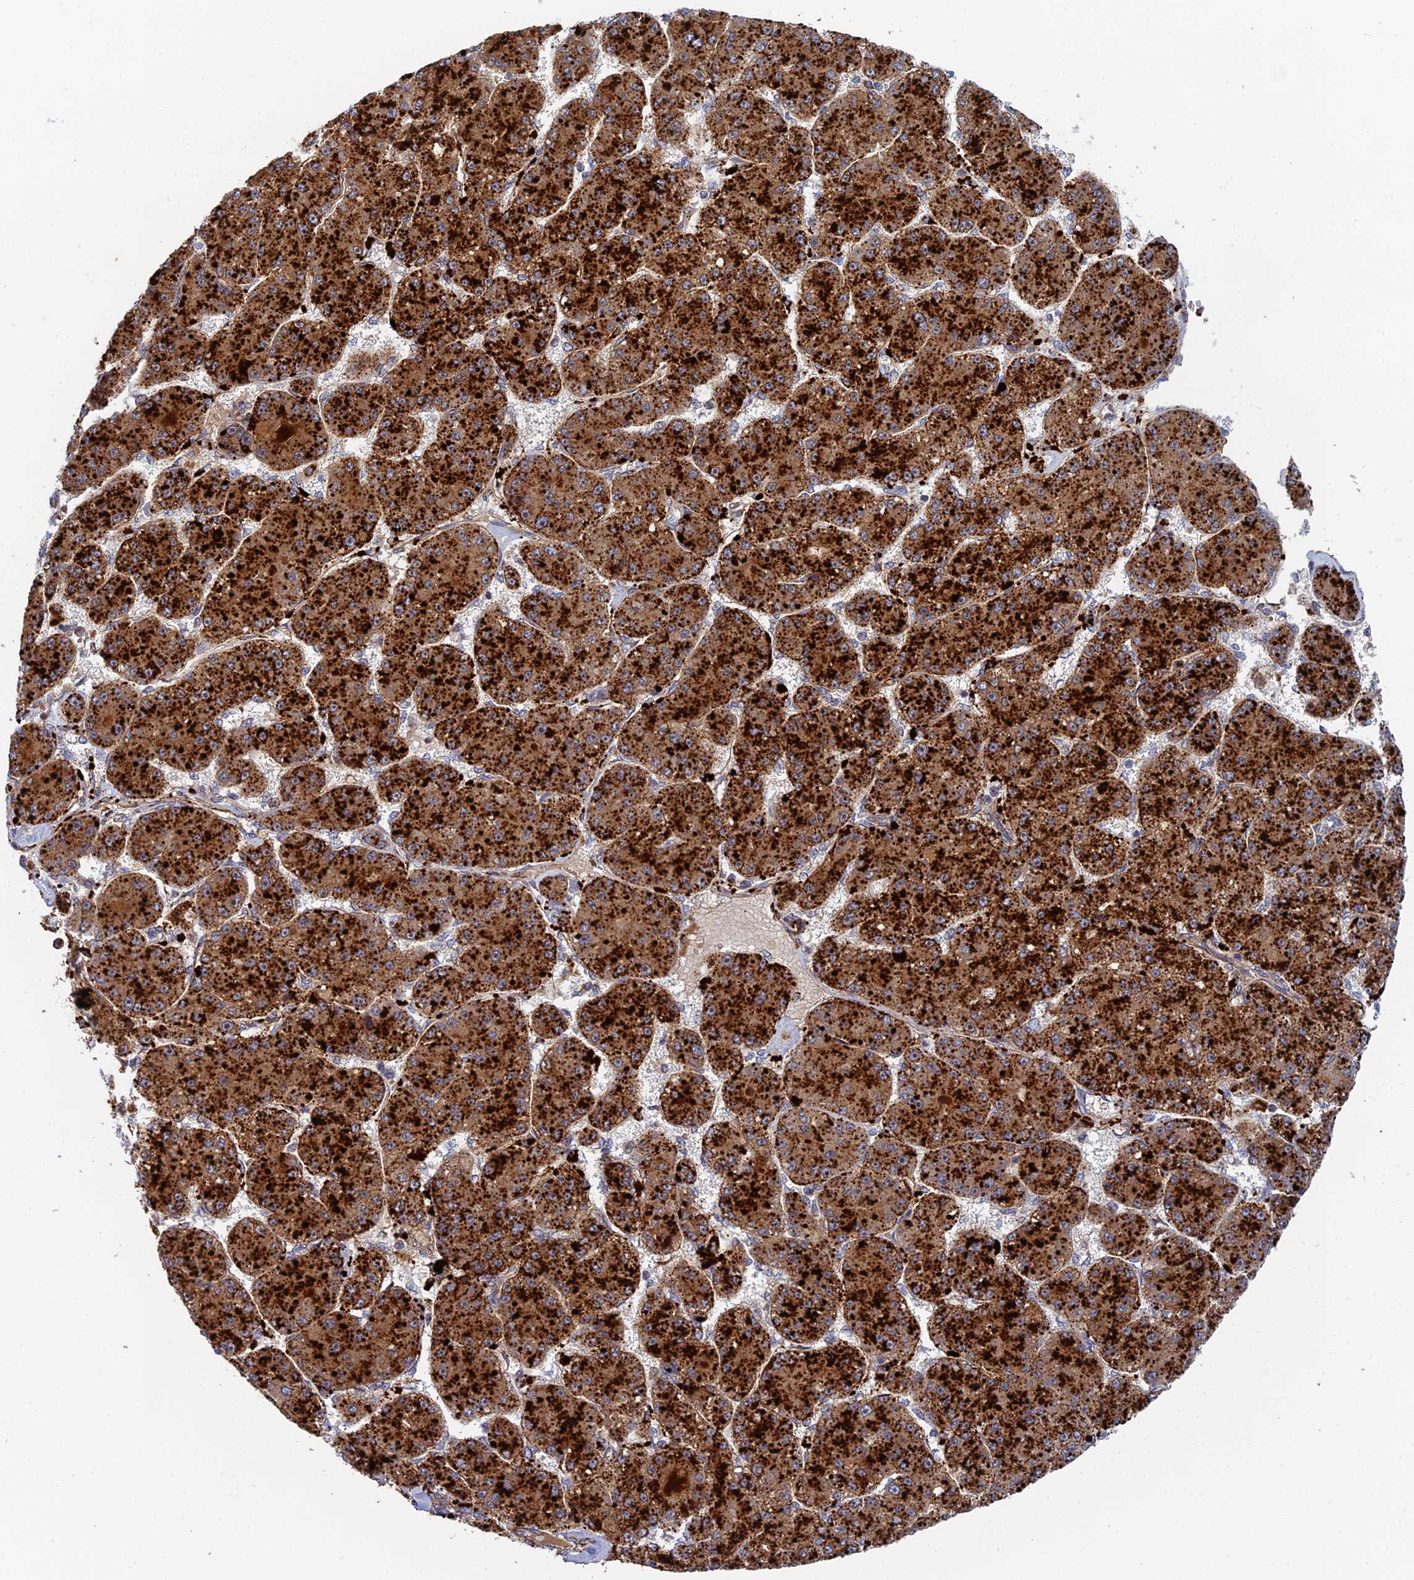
{"staining": {"intensity": "strong", "quantity": ">75%", "location": "cytoplasmic/membranous"}, "tissue": "liver cancer", "cell_type": "Tumor cells", "image_type": "cancer", "snomed": [{"axis": "morphology", "description": "Carcinoma, Hepatocellular, NOS"}, {"axis": "topography", "description": "Liver"}], "caption": "IHC micrograph of liver cancer stained for a protein (brown), which exhibits high levels of strong cytoplasmic/membranous expression in approximately >75% of tumor cells.", "gene": "PPP2R3C", "patient": {"sex": "male", "age": 67}}